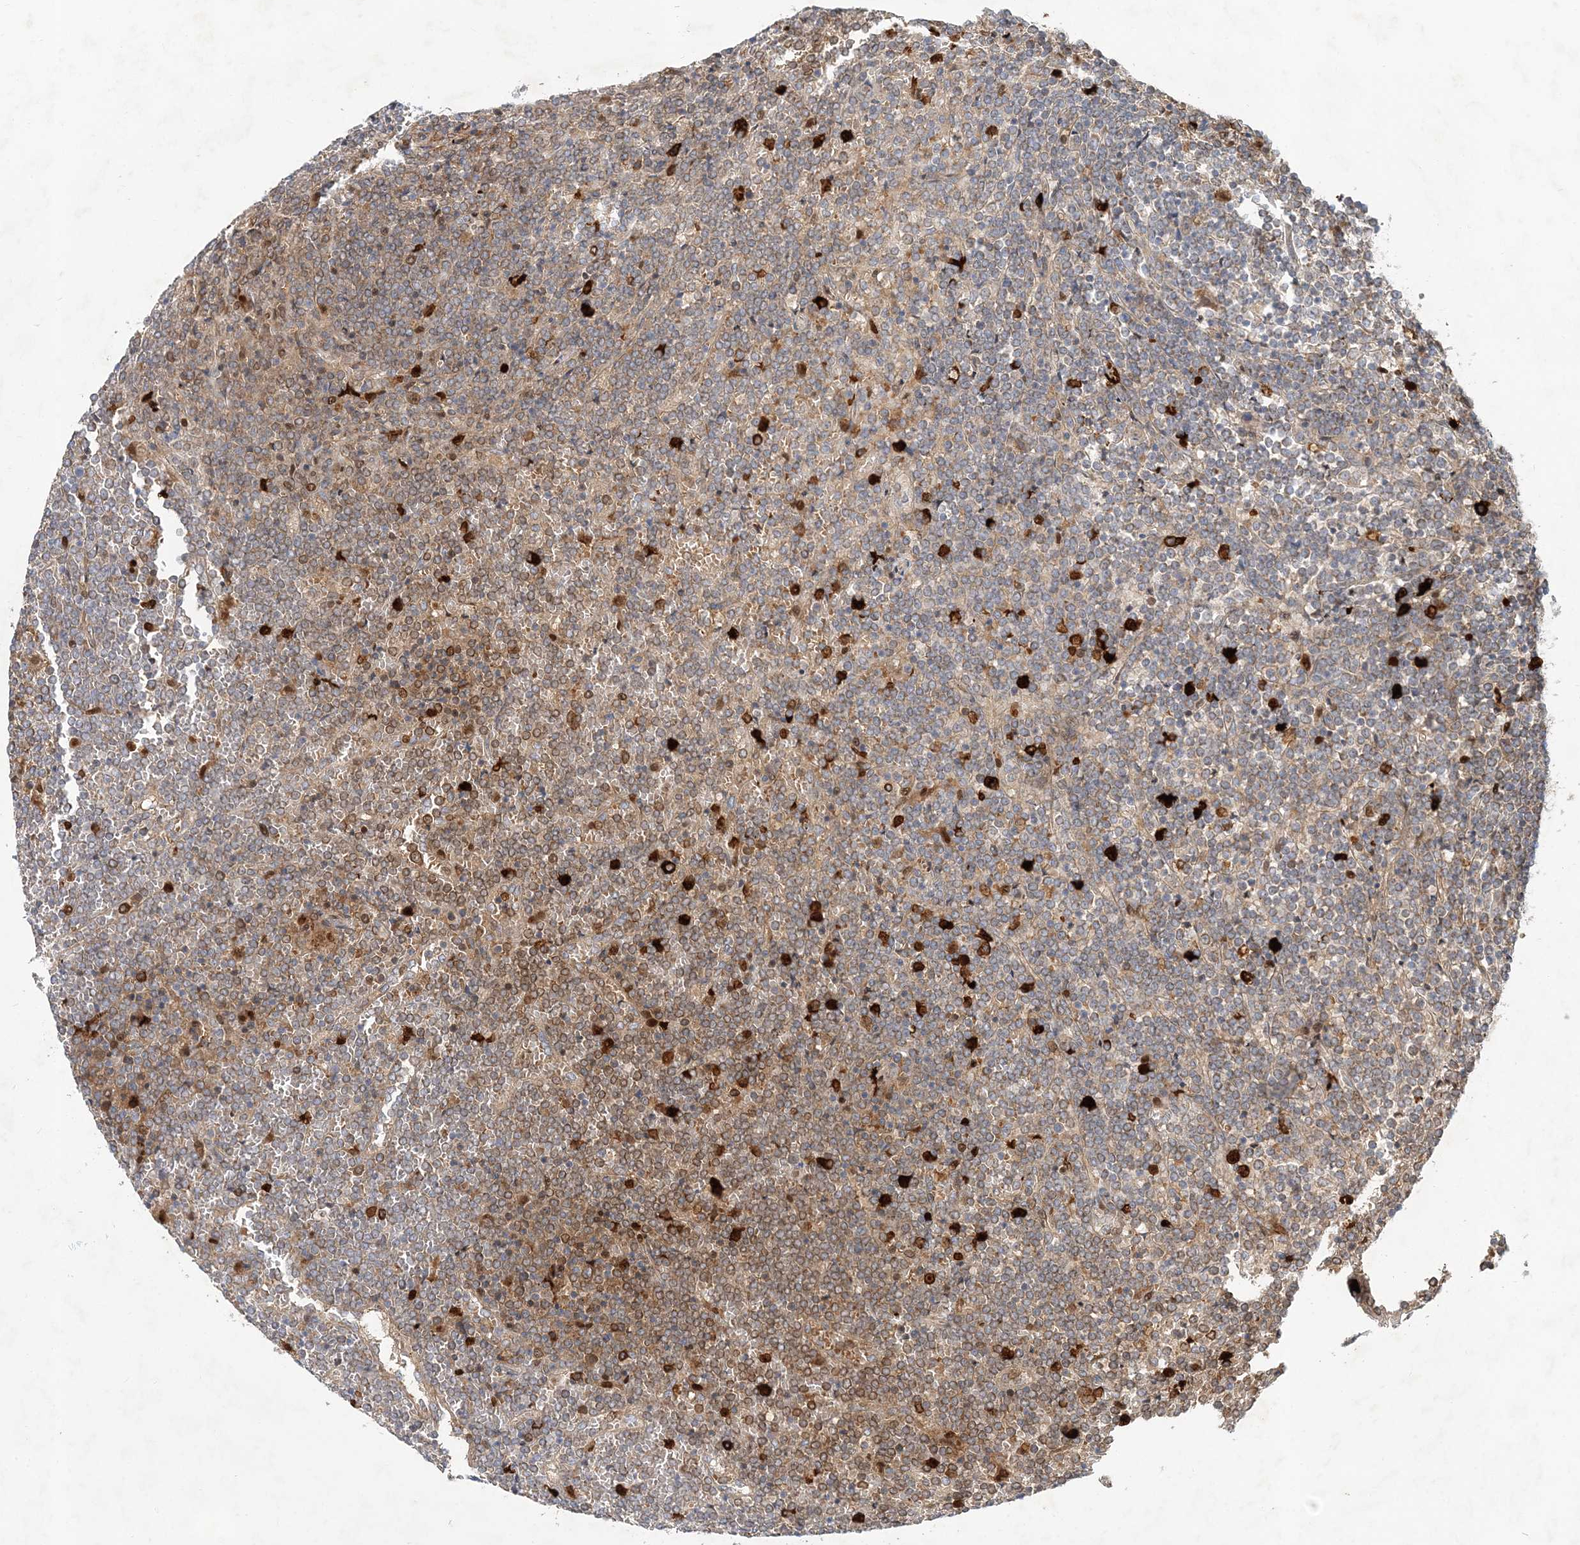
{"staining": {"intensity": "moderate", "quantity": "<25%", "location": "cytoplasmic/membranous"}, "tissue": "lymphoma", "cell_type": "Tumor cells", "image_type": "cancer", "snomed": [{"axis": "morphology", "description": "Malignant lymphoma, non-Hodgkin's type, Low grade"}, {"axis": "topography", "description": "Spleen"}], "caption": "There is low levels of moderate cytoplasmic/membranous expression in tumor cells of low-grade malignant lymphoma, non-Hodgkin's type, as demonstrated by immunohistochemical staining (brown color).", "gene": "RAB14", "patient": {"sex": "female", "age": 19}}